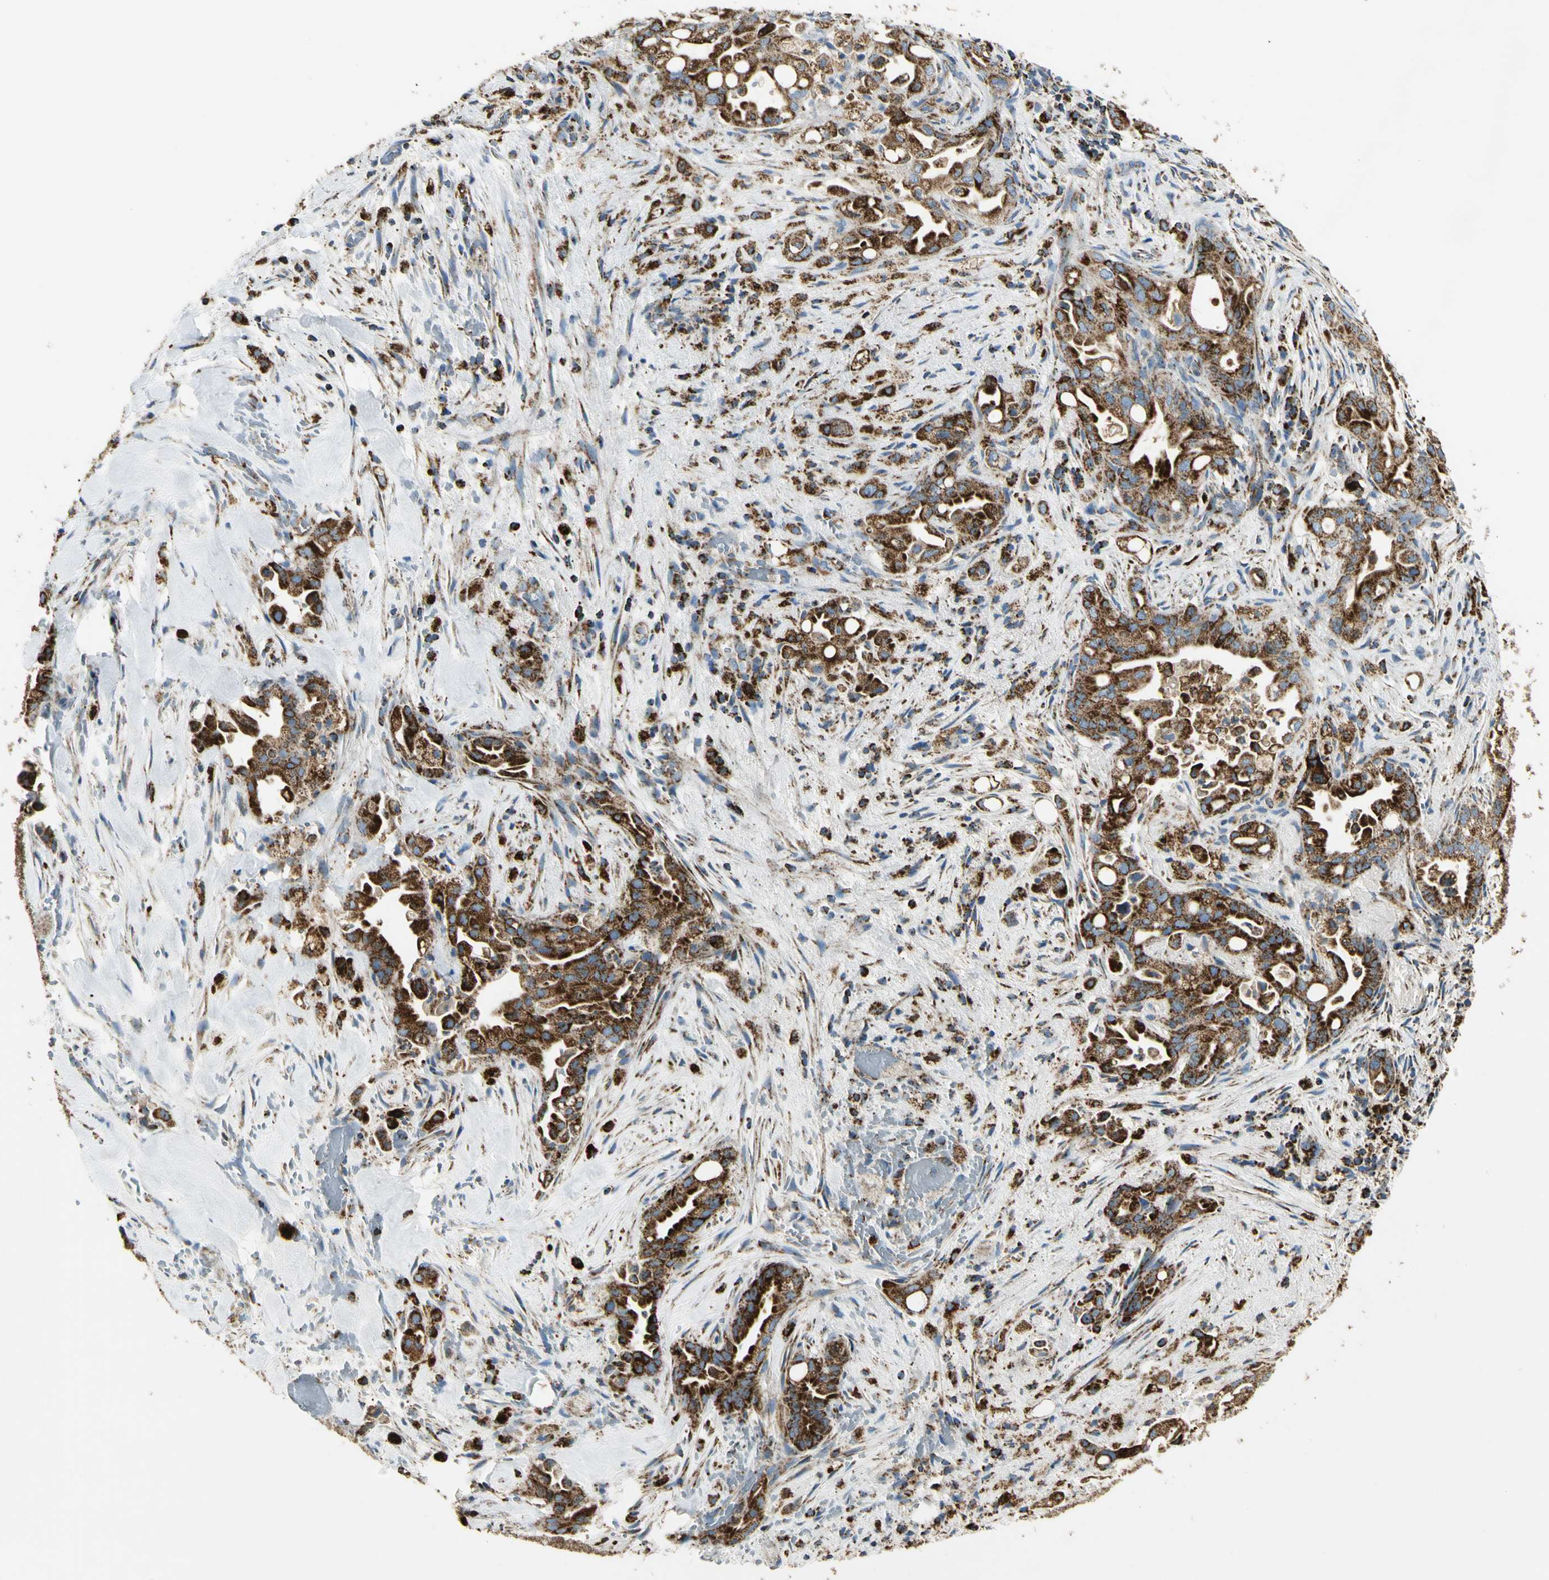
{"staining": {"intensity": "strong", "quantity": ">75%", "location": "cytoplasmic/membranous"}, "tissue": "liver cancer", "cell_type": "Tumor cells", "image_type": "cancer", "snomed": [{"axis": "morphology", "description": "Cholangiocarcinoma"}, {"axis": "topography", "description": "Liver"}], "caption": "Protein expression by immunohistochemistry (IHC) reveals strong cytoplasmic/membranous positivity in approximately >75% of tumor cells in cholangiocarcinoma (liver).", "gene": "ME2", "patient": {"sex": "female", "age": 68}}